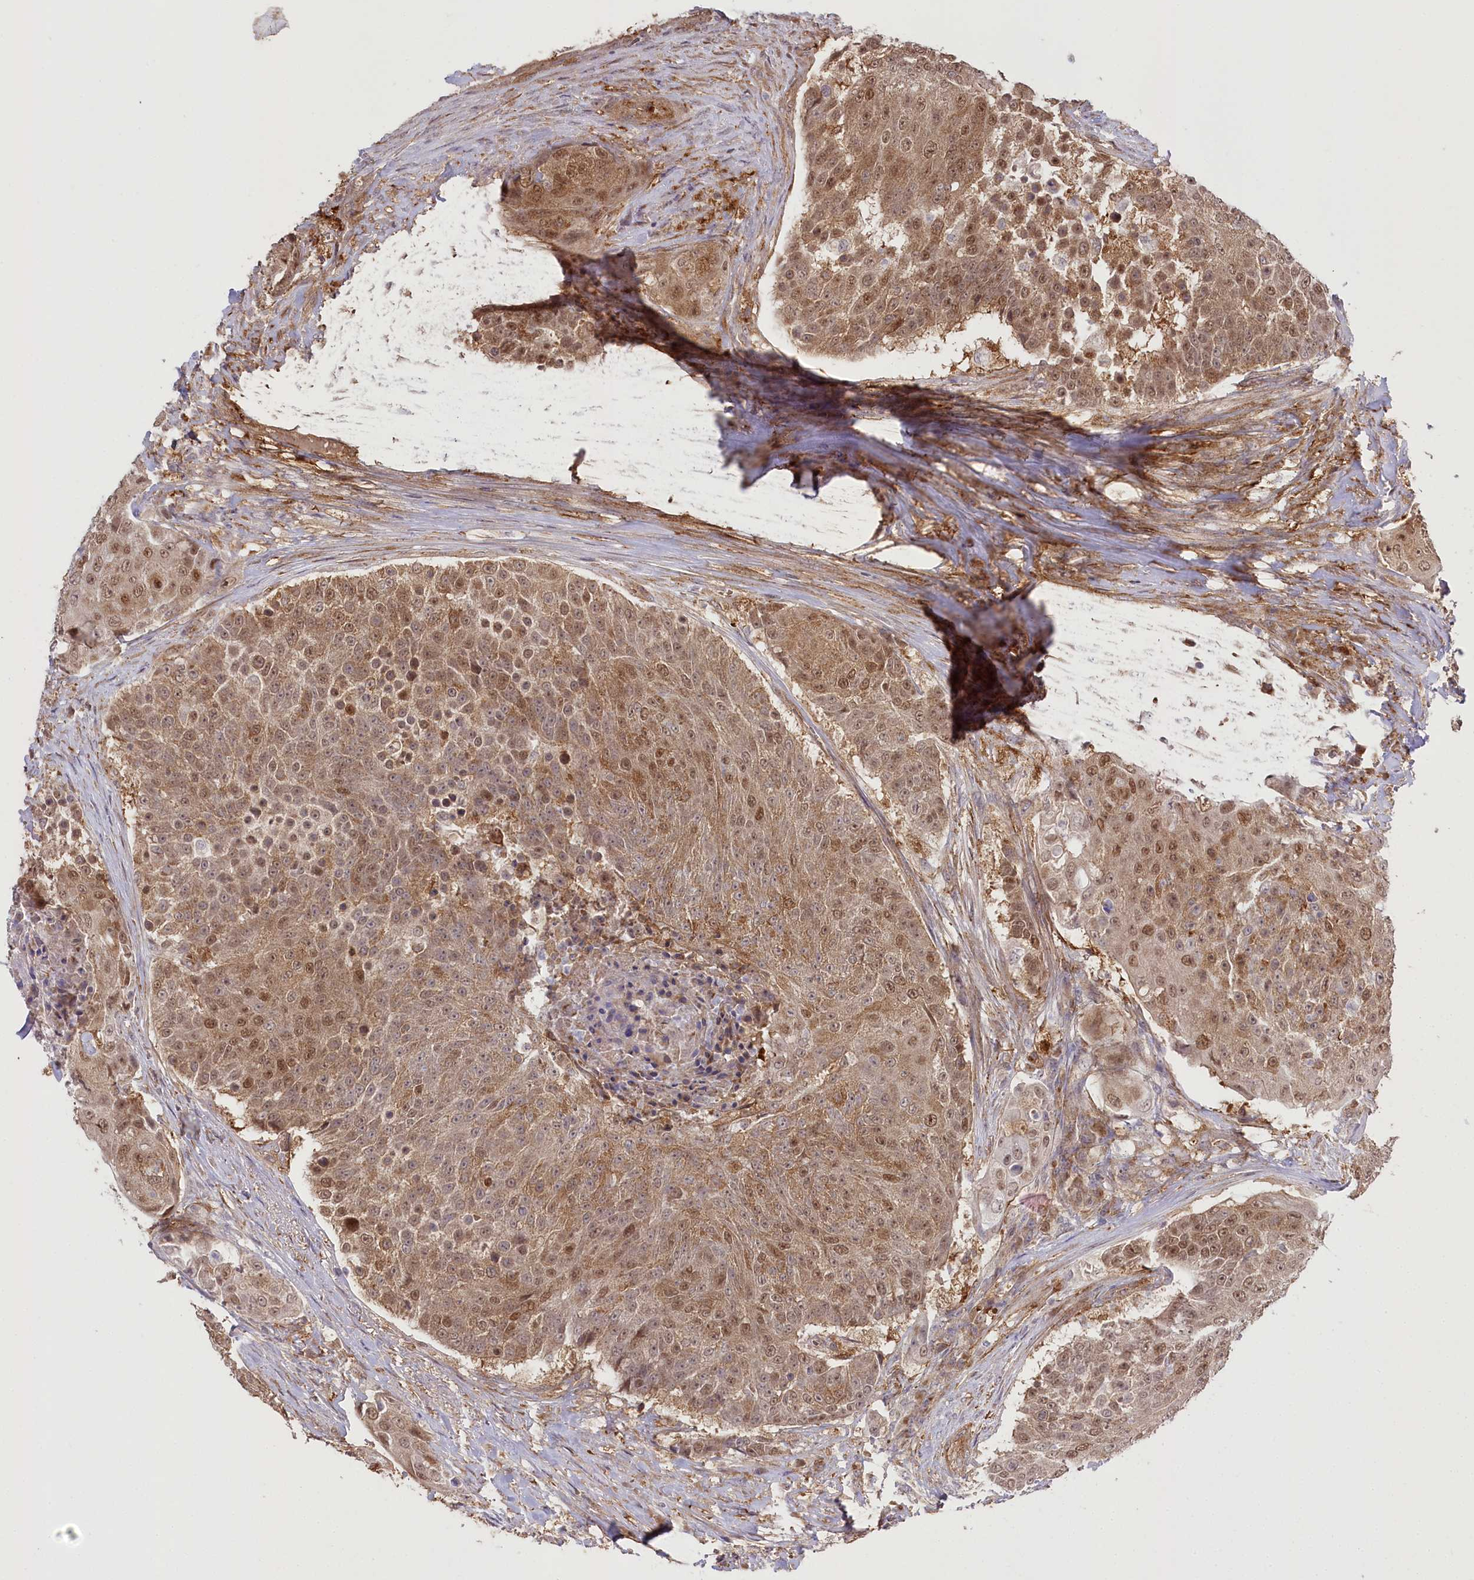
{"staining": {"intensity": "moderate", "quantity": ">75%", "location": "cytoplasmic/membranous,nuclear"}, "tissue": "urothelial cancer", "cell_type": "Tumor cells", "image_type": "cancer", "snomed": [{"axis": "morphology", "description": "Urothelial carcinoma, High grade"}, {"axis": "topography", "description": "Urinary bladder"}], "caption": "Moderate cytoplasmic/membranous and nuclear staining for a protein is identified in approximately >75% of tumor cells of urothelial cancer using immunohistochemistry (IHC).", "gene": "CCDC91", "patient": {"sex": "female", "age": 63}}